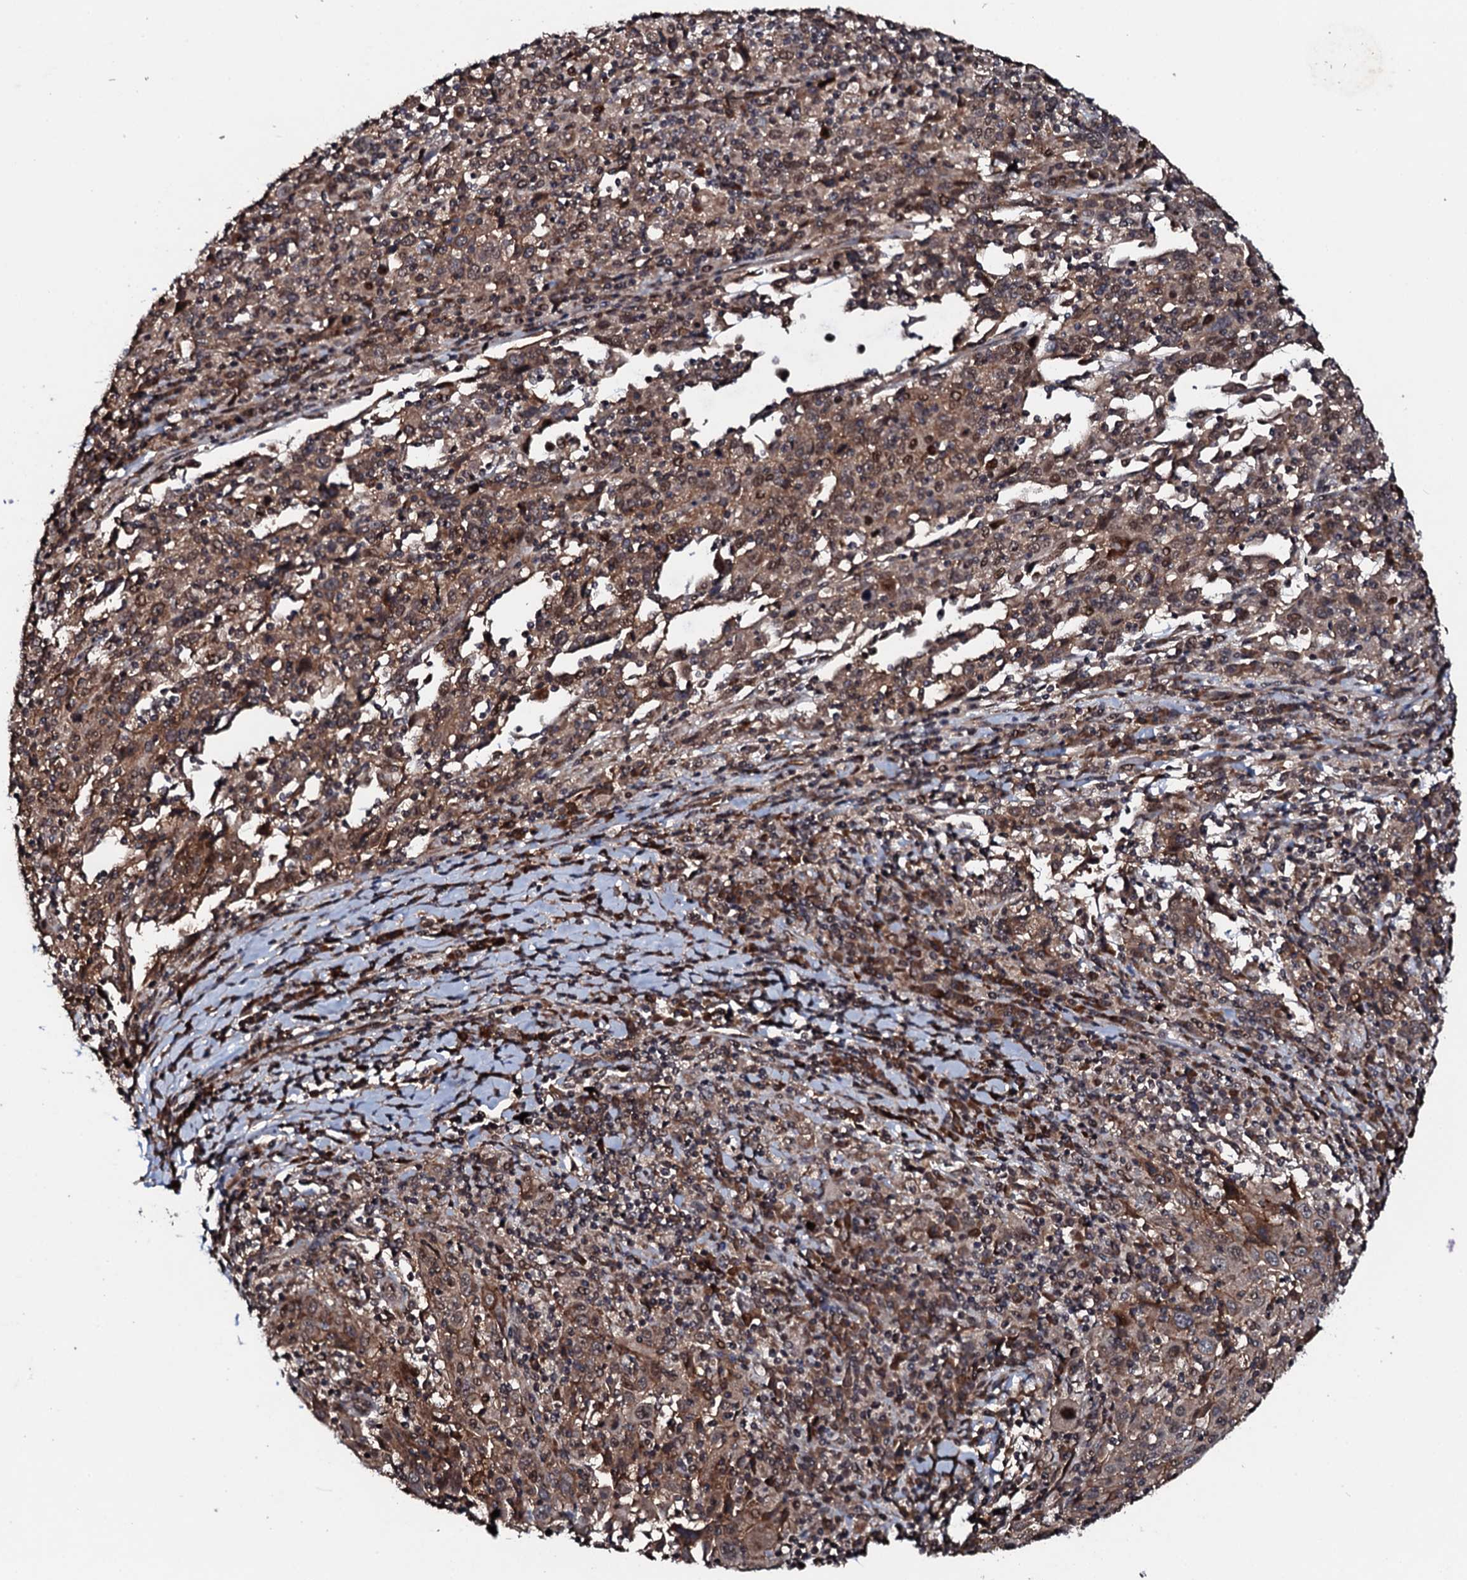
{"staining": {"intensity": "moderate", "quantity": ">75%", "location": "cytoplasmic/membranous,nuclear"}, "tissue": "cervical cancer", "cell_type": "Tumor cells", "image_type": "cancer", "snomed": [{"axis": "morphology", "description": "Squamous cell carcinoma, NOS"}, {"axis": "topography", "description": "Cervix"}], "caption": "IHC photomicrograph of neoplastic tissue: human cervical squamous cell carcinoma stained using immunohistochemistry (IHC) shows medium levels of moderate protein expression localized specifically in the cytoplasmic/membranous and nuclear of tumor cells, appearing as a cytoplasmic/membranous and nuclear brown color.", "gene": "FAM111A", "patient": {"sex": "female", "age": 46}}